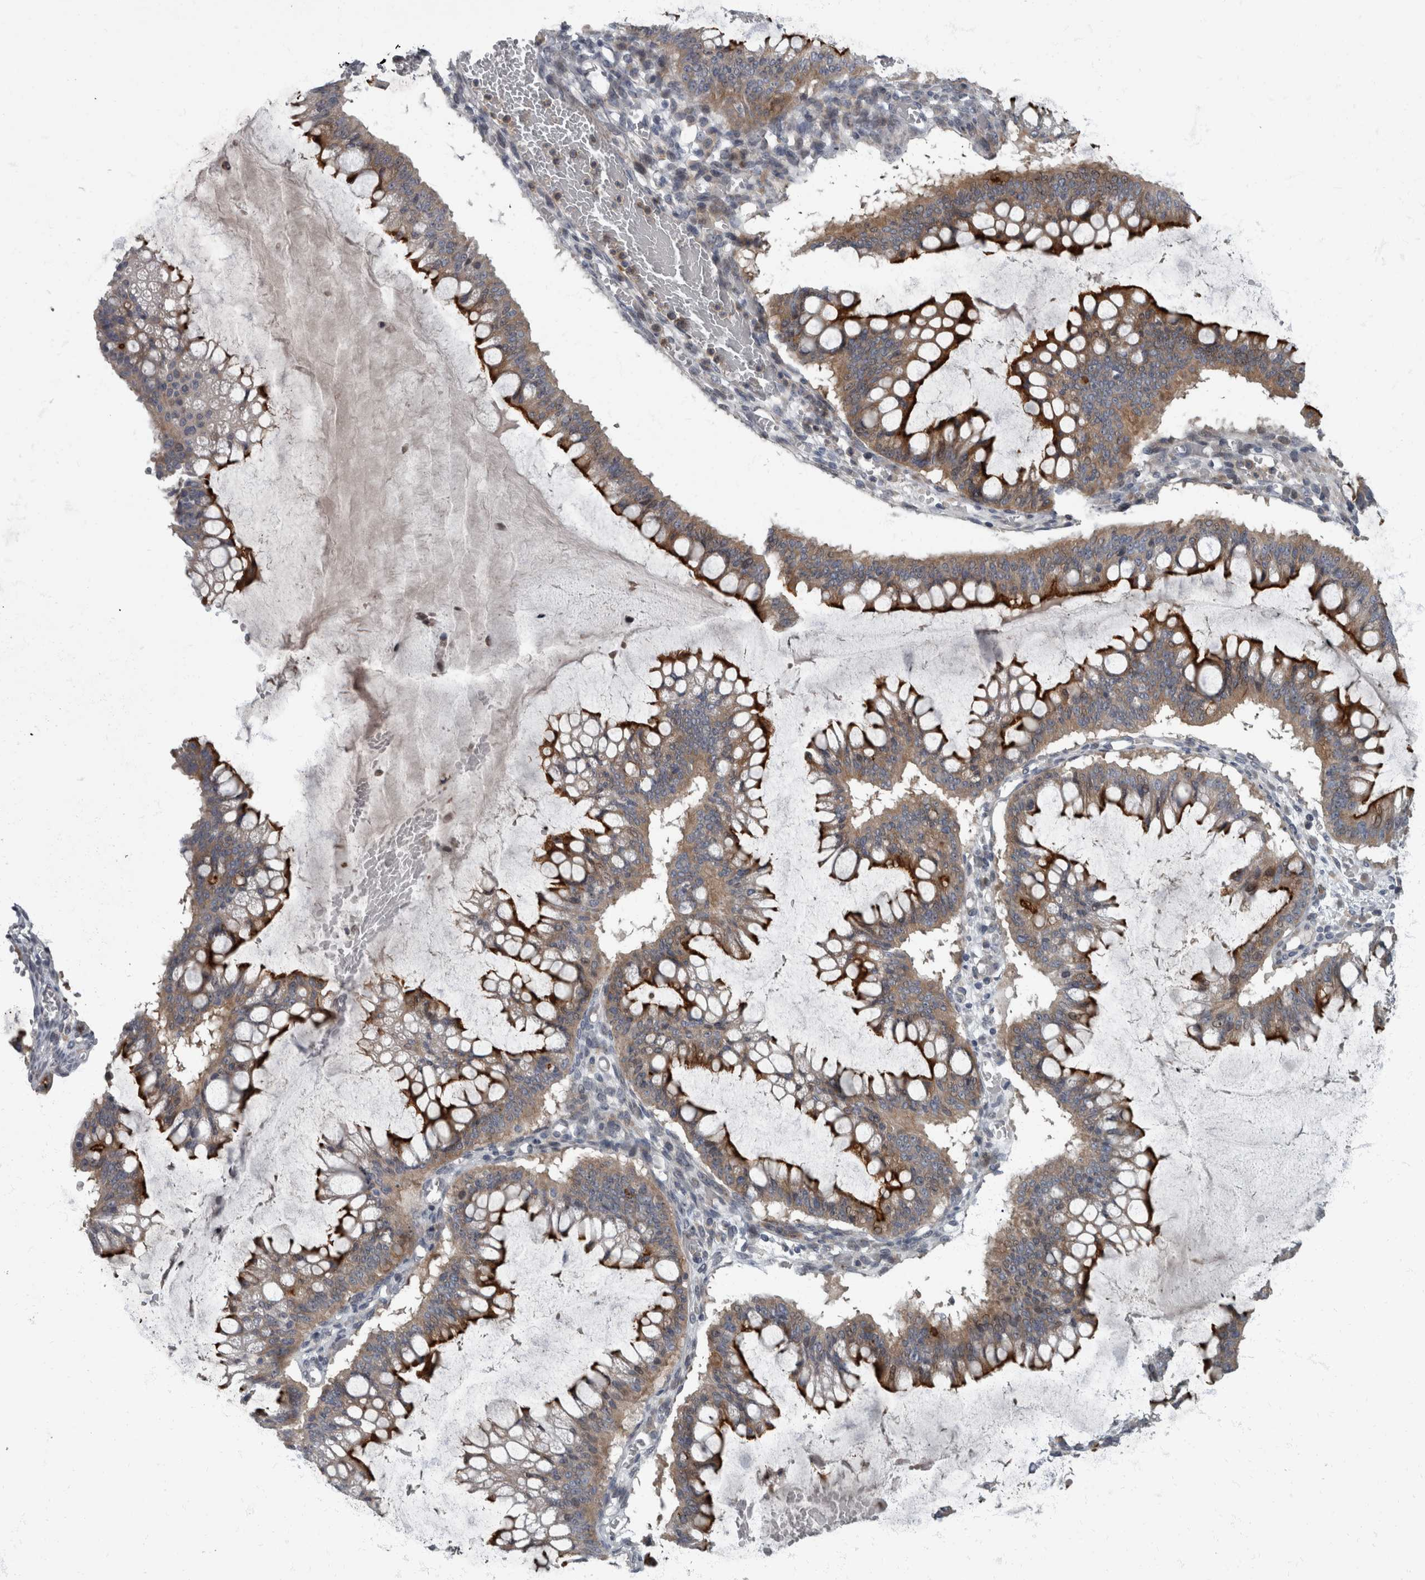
{"staining": {"intensity": "strong", "quantity": "25%-75%", "location": "cytoplasmic/membranous"}, "tissue": "ovarian cancer", "cell_type": "Tumor cells", "image_type": "cancer", "snomed": [{"axis": "morphology", "description": "Cystadenocarcinoma, mucinous, NOS"}, {"axis": "topography", "description": "Ovary"}], "caption": "High-magnification brightfield microscopy of ovarian cancer stained with DAB (brown) and counterstained with hematoxylin (blue). tumor cells exhibit strong cytoplasmic/membranous positivity is seen in approximately25%-75% of cells.", "gene": "CDC42BPG", "patient": {"sex": "female", "age": 73}}